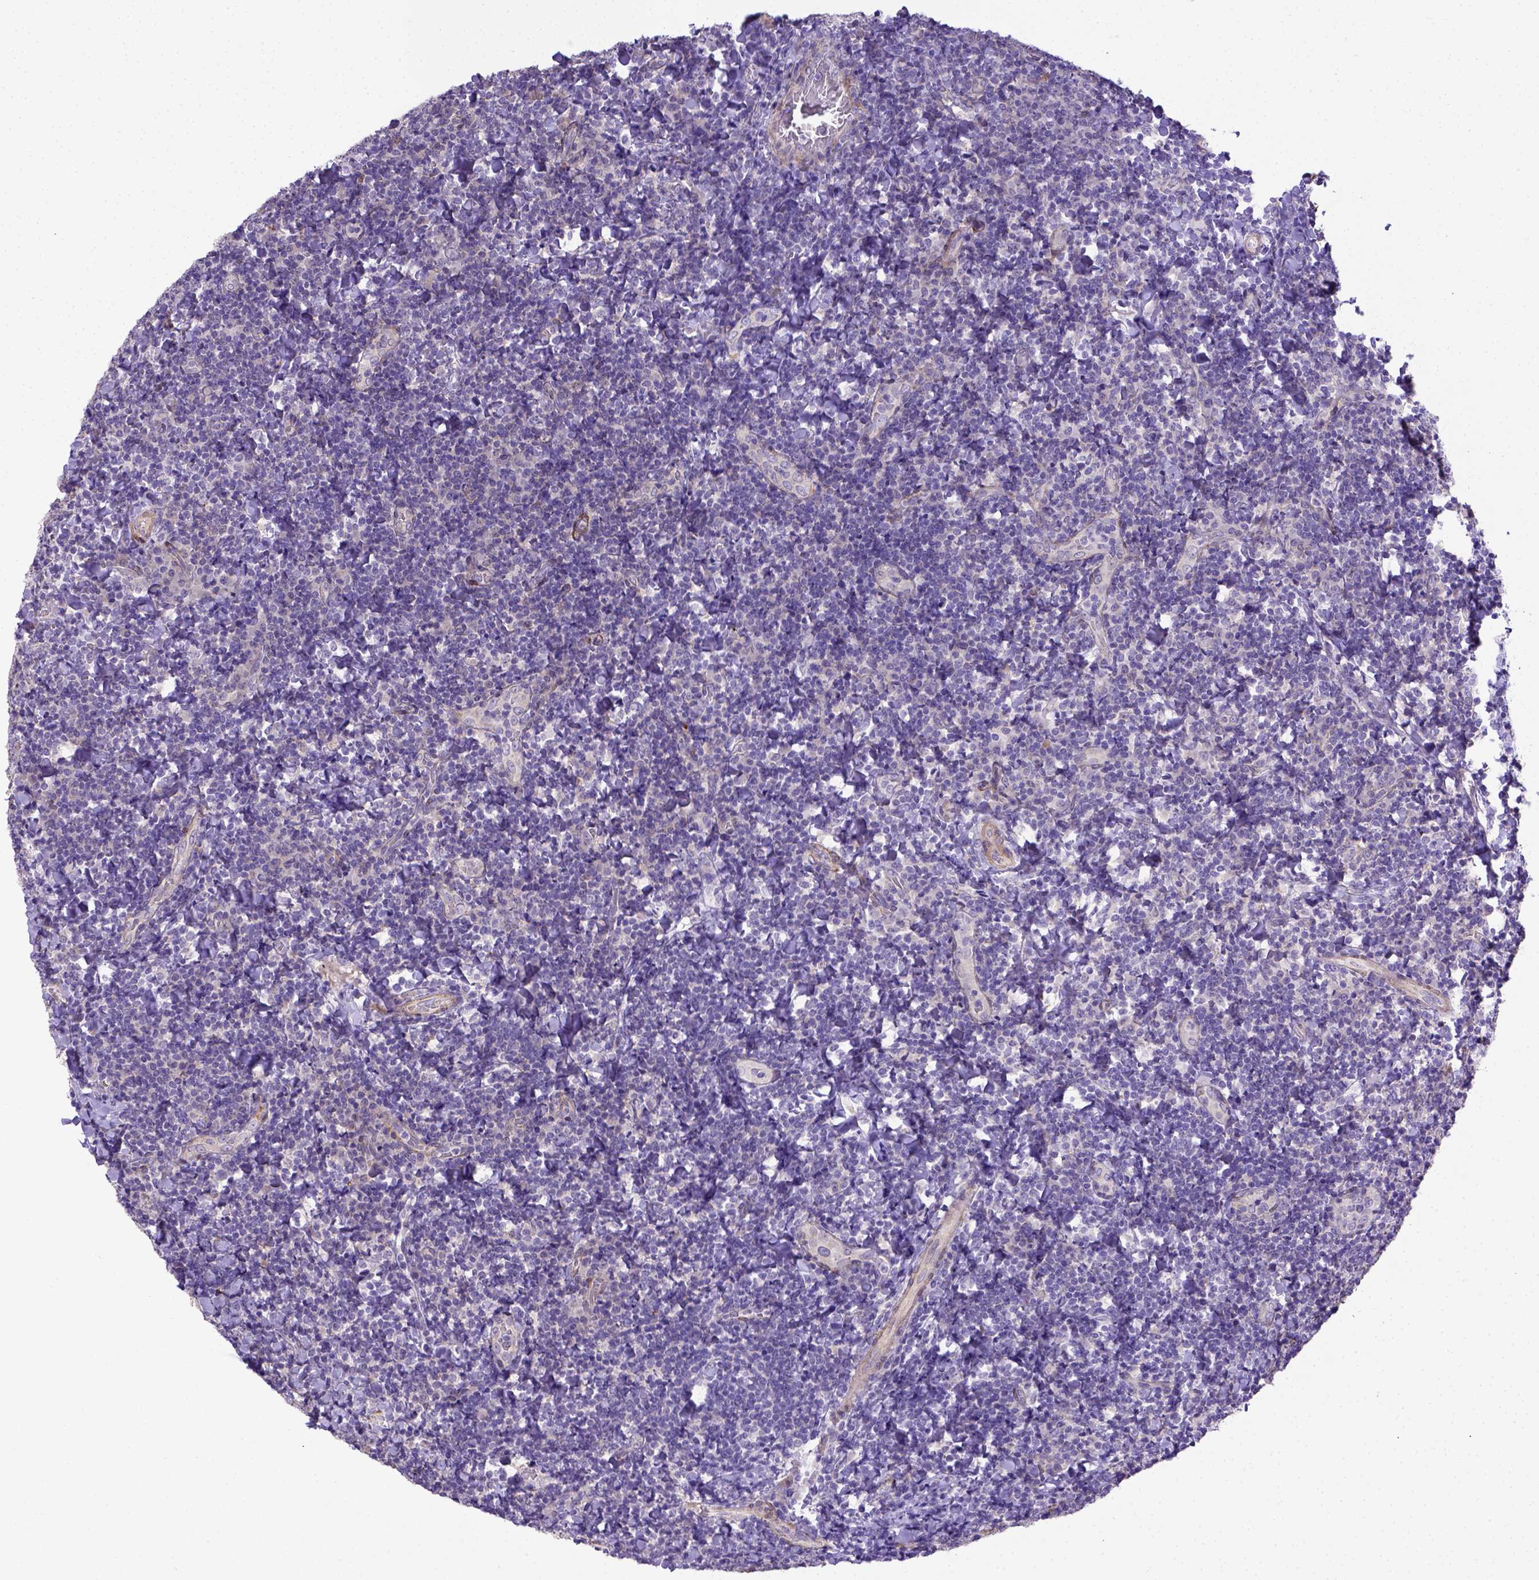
{"staining": {"intensity": "negative", "quantity": "none", "location": "none"}, "tissue": "tonsil", "cell_type": "Germinal center cells", "image_type": "normal", "snomed": [{"axis": "morphology", "description": "Normal tissue, NOS"}, {"axis": "topography", "description": "Tonsil"}], "caption": "Immunohistochemical staining of benign tonsil exhibits no significant positivity in germinal center cells. Nuclei are stained in blue.", "gene": "BTN1A1", "patient": {"sex": "male", "age": 17}}